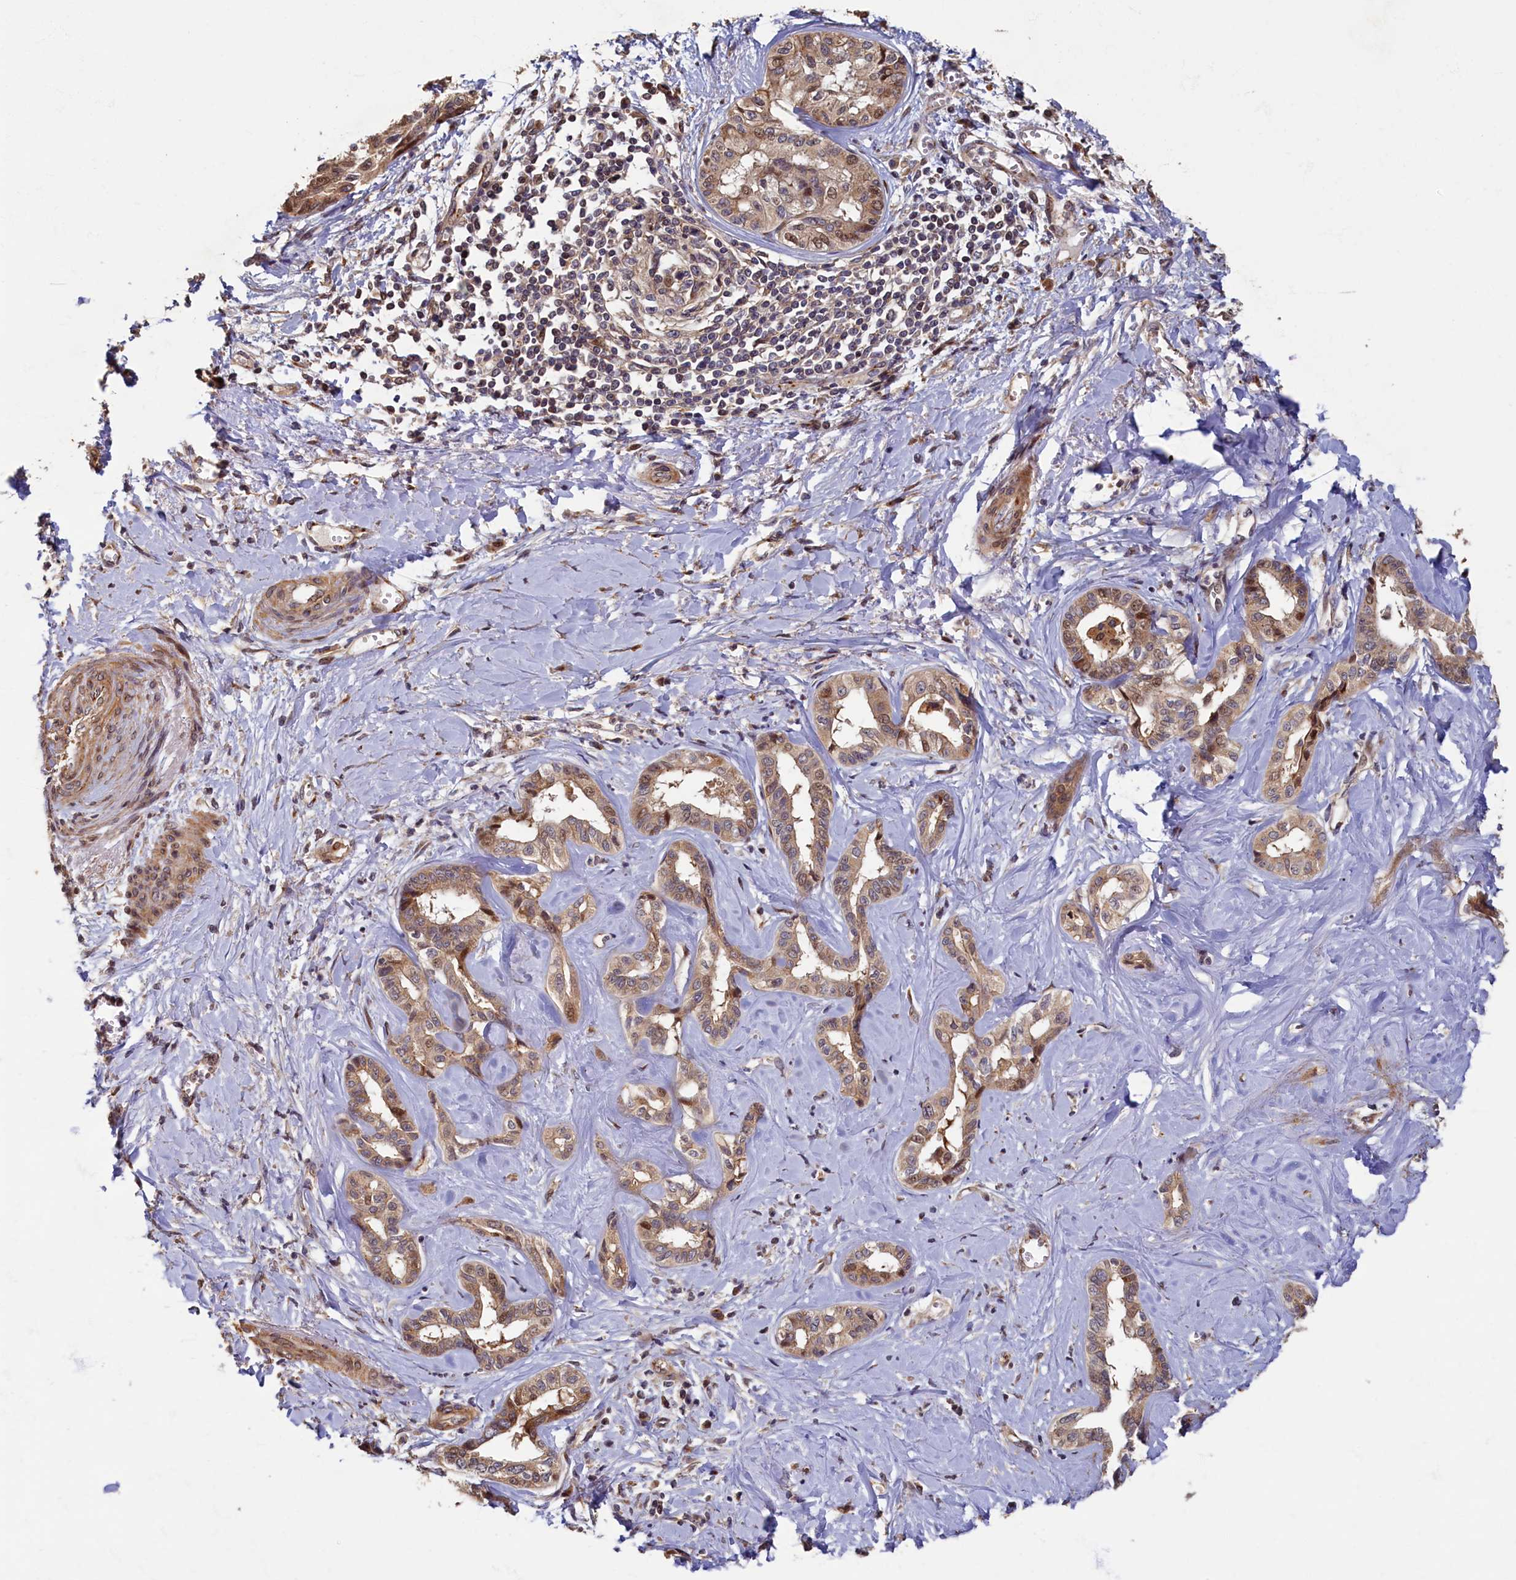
{"staining": {"intensity": "moderate", "quantity": ">75%", "location": "cytoplasmic/membranous"}, "tissue": "liver cancer", "cell_type": "Tumor cells", "image_type": "cancer", "snomed": [{"axis": "morphology", "description": "Cholangiocarcinoma"}, {"axis": "topography", "description": "Liver"}], "caption": "Tumor cells display moderate cytoplasmic/membranous positivity in approximately >75% of cells in cholangiocarcinoma (liver). Nuclei are stained in blue.", "gene": "TMEM181", "patient": {"sex": "female", "age": 77}}